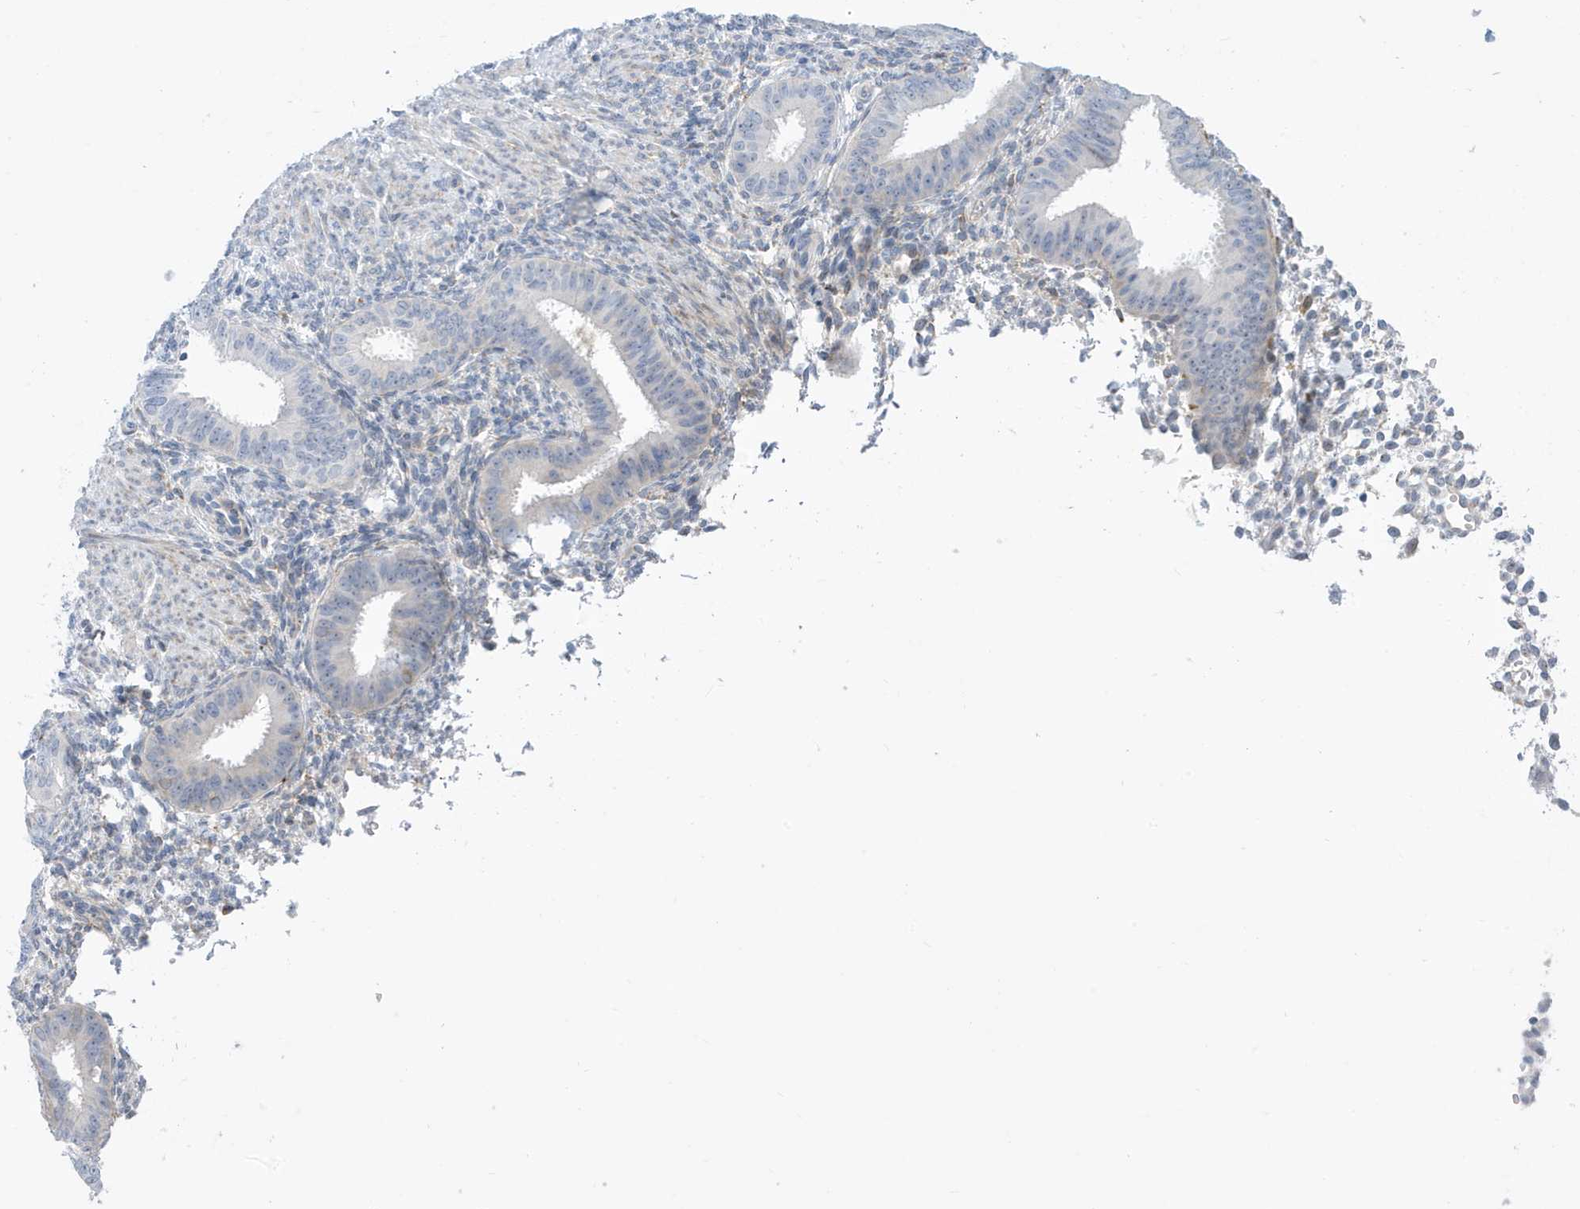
{"staining": {"intensity": "negative", "quantity": "none", "location": "none"}, "tissue": "endometrium", "cell_type": "Cells in endometrial stroma", "image_type": "normal", "snomed": [{"axis": "morphology", "description": "Normal tissue, NOS"}, {"axis": "topography", "description": "Uterus"}, {"axis": "topography", "description": "Endometrium"}], "caption": "Cells in endometrial stroma show no significant positivity in normal endometrium. (Immunohistochemistry (ihc), brightfield microscopy, high magnification).", "gene": "SEMA3F", "patient": {"sex": "female", "age": 48}}